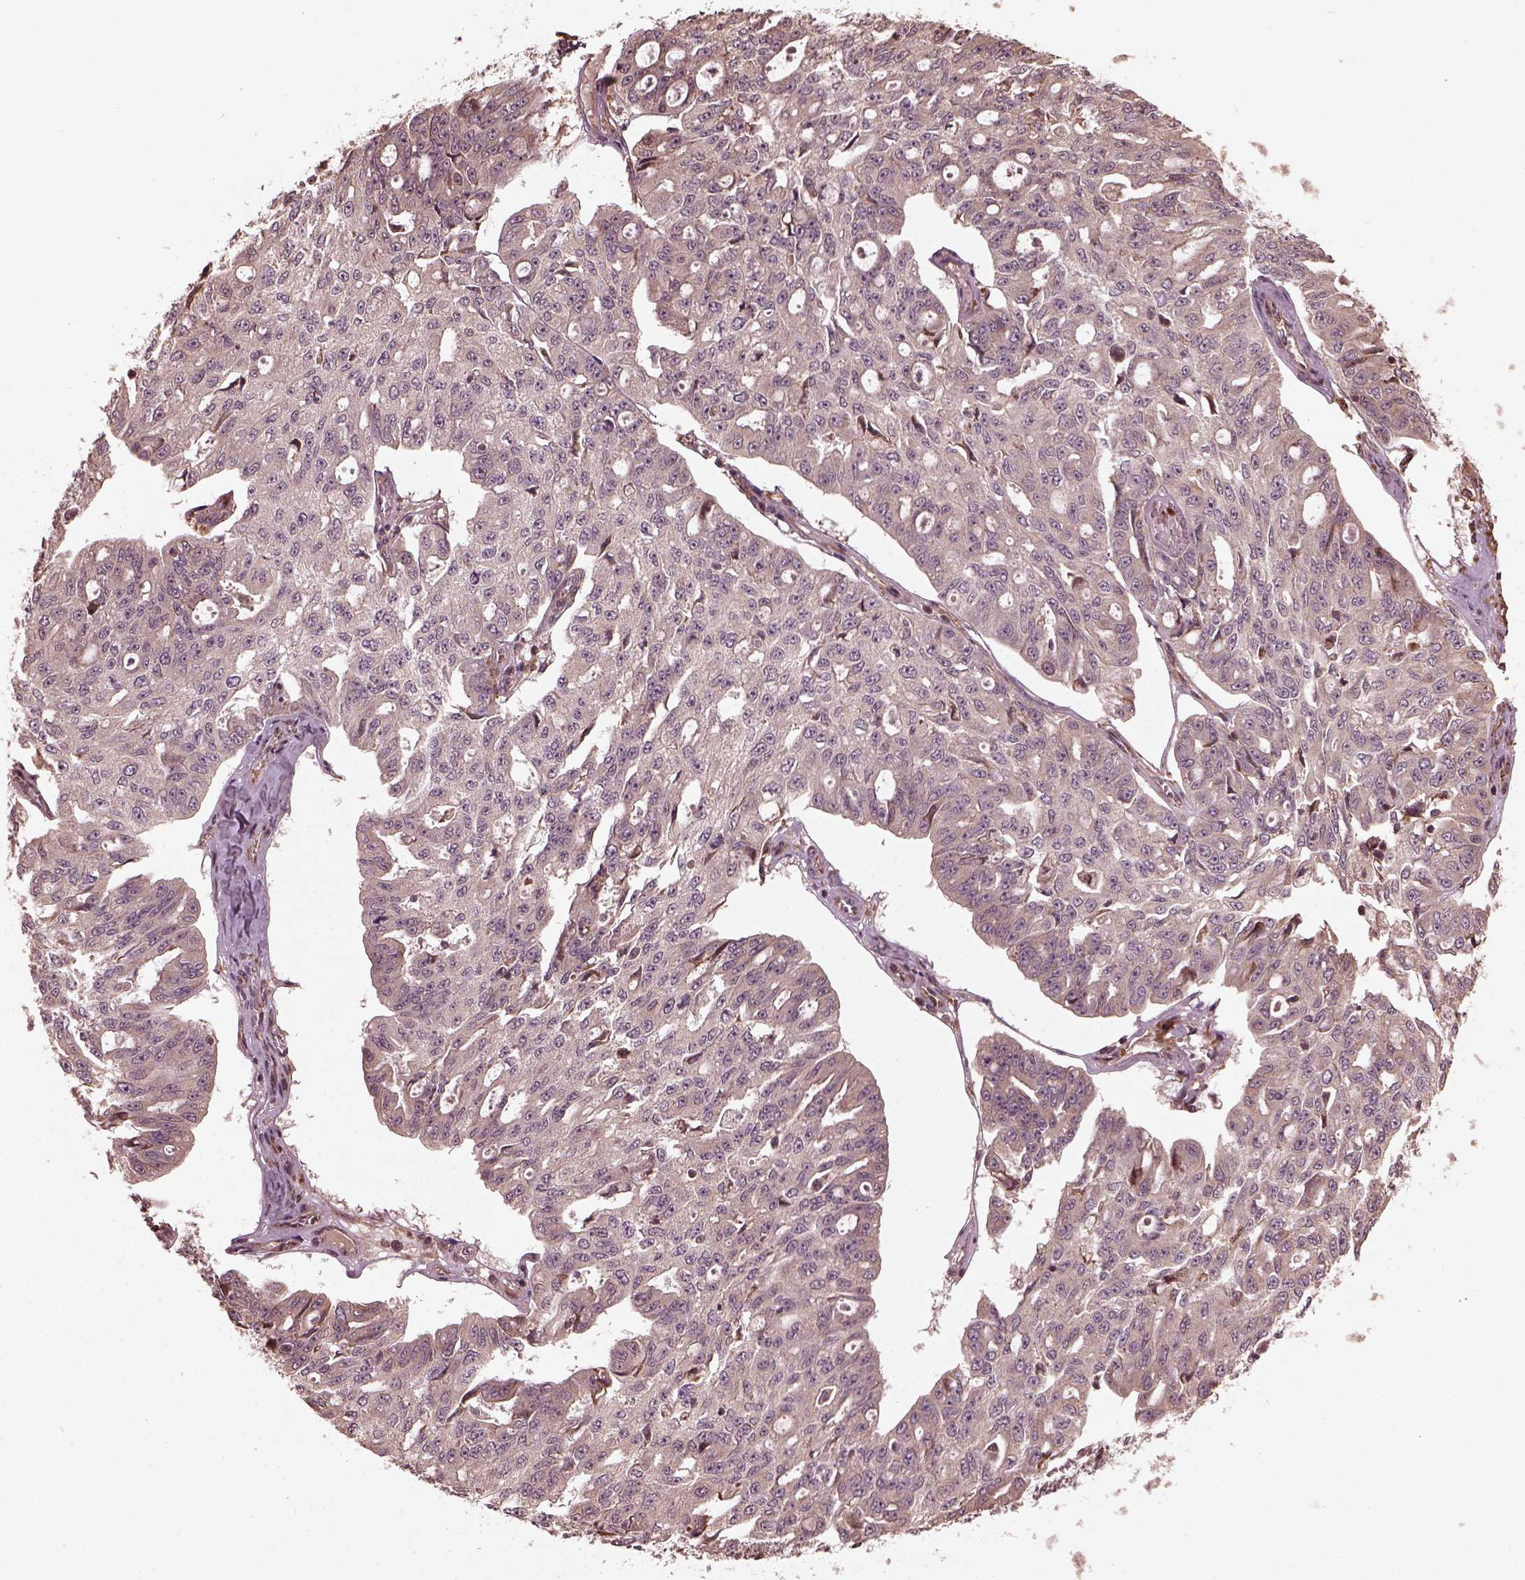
{"staining": {"intensity": "negative", "quantity": "none", "location": "none"}, "tissue": "ovarian cancer", "cell_type": "Tumor cells", "image_type": "cancer", "snomed": [{"axis": "morphology", "description": "Carcinoma, endometroid"}, {"axis": "topography", "description": "Ovary"}], "caption": "This is a histopathology image of immunohistochemistry (IHC) staining of ovarian endometroid carcinoma, which shows no positivity in tumor cells.", "gene": "ZNF292", "patient": {"sex": "female", "age": 65}}